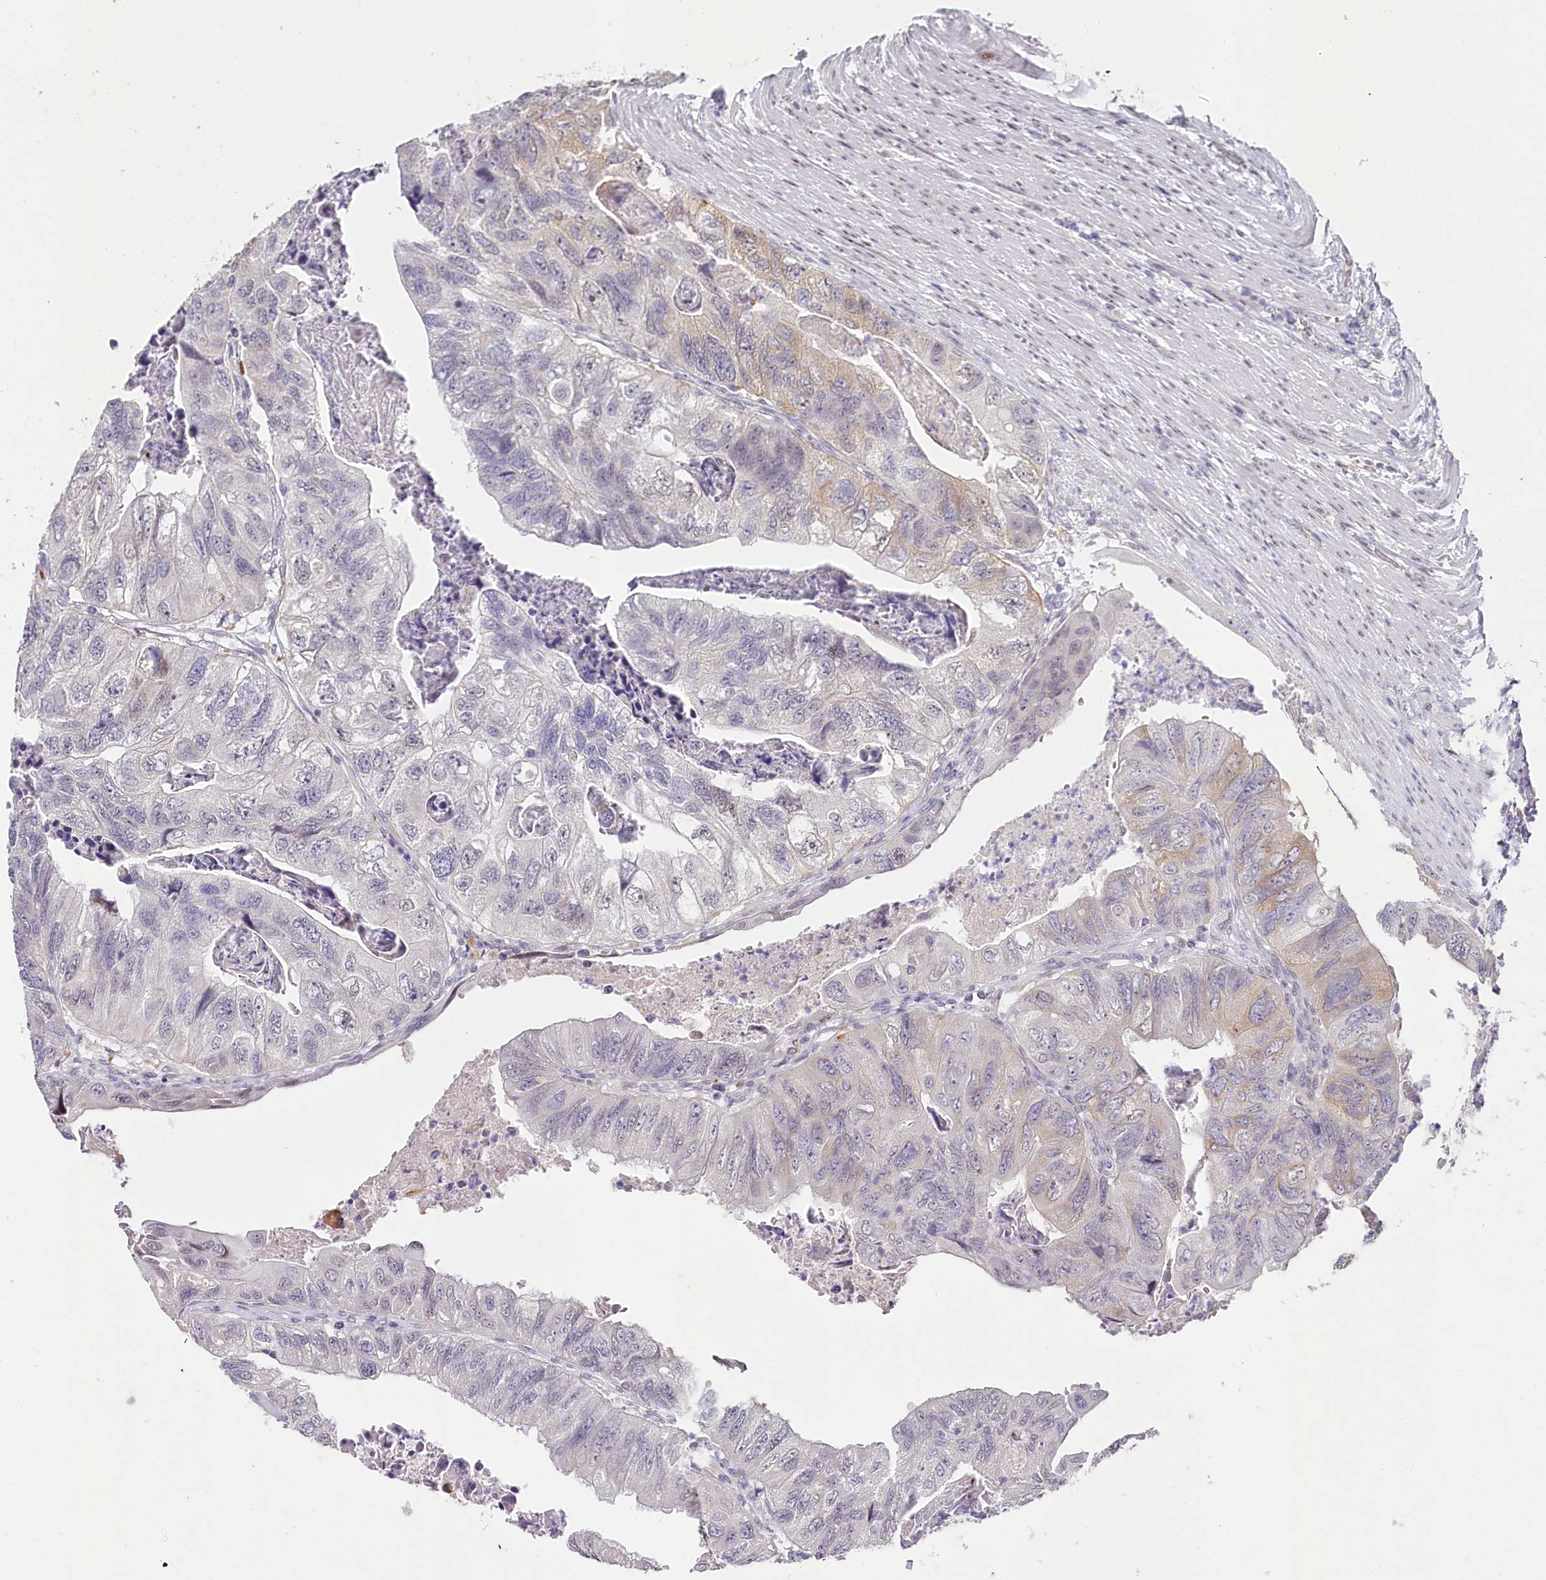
{"staining": {"intensity": "moderate", "quantity": "<25%", "location": "cytoplasmic/membranous"}, "tissue": "colorectal cancer", "cell_type": "Tumor cells", "image_type": "cancer", "snomed": [{"axis": "morphology", "description": "Adenocarcinoma, NOS"}, {"axis": "topography", "description": "Rectum"}], "caption": "IHC (DAB) staining of human colorectal cancer shows moderate cytoplasmic/membranous protein positivity in approximately <25% of tumor cells.", "gene": "HPD", "patient": {"sex": "male", "age": 63}}